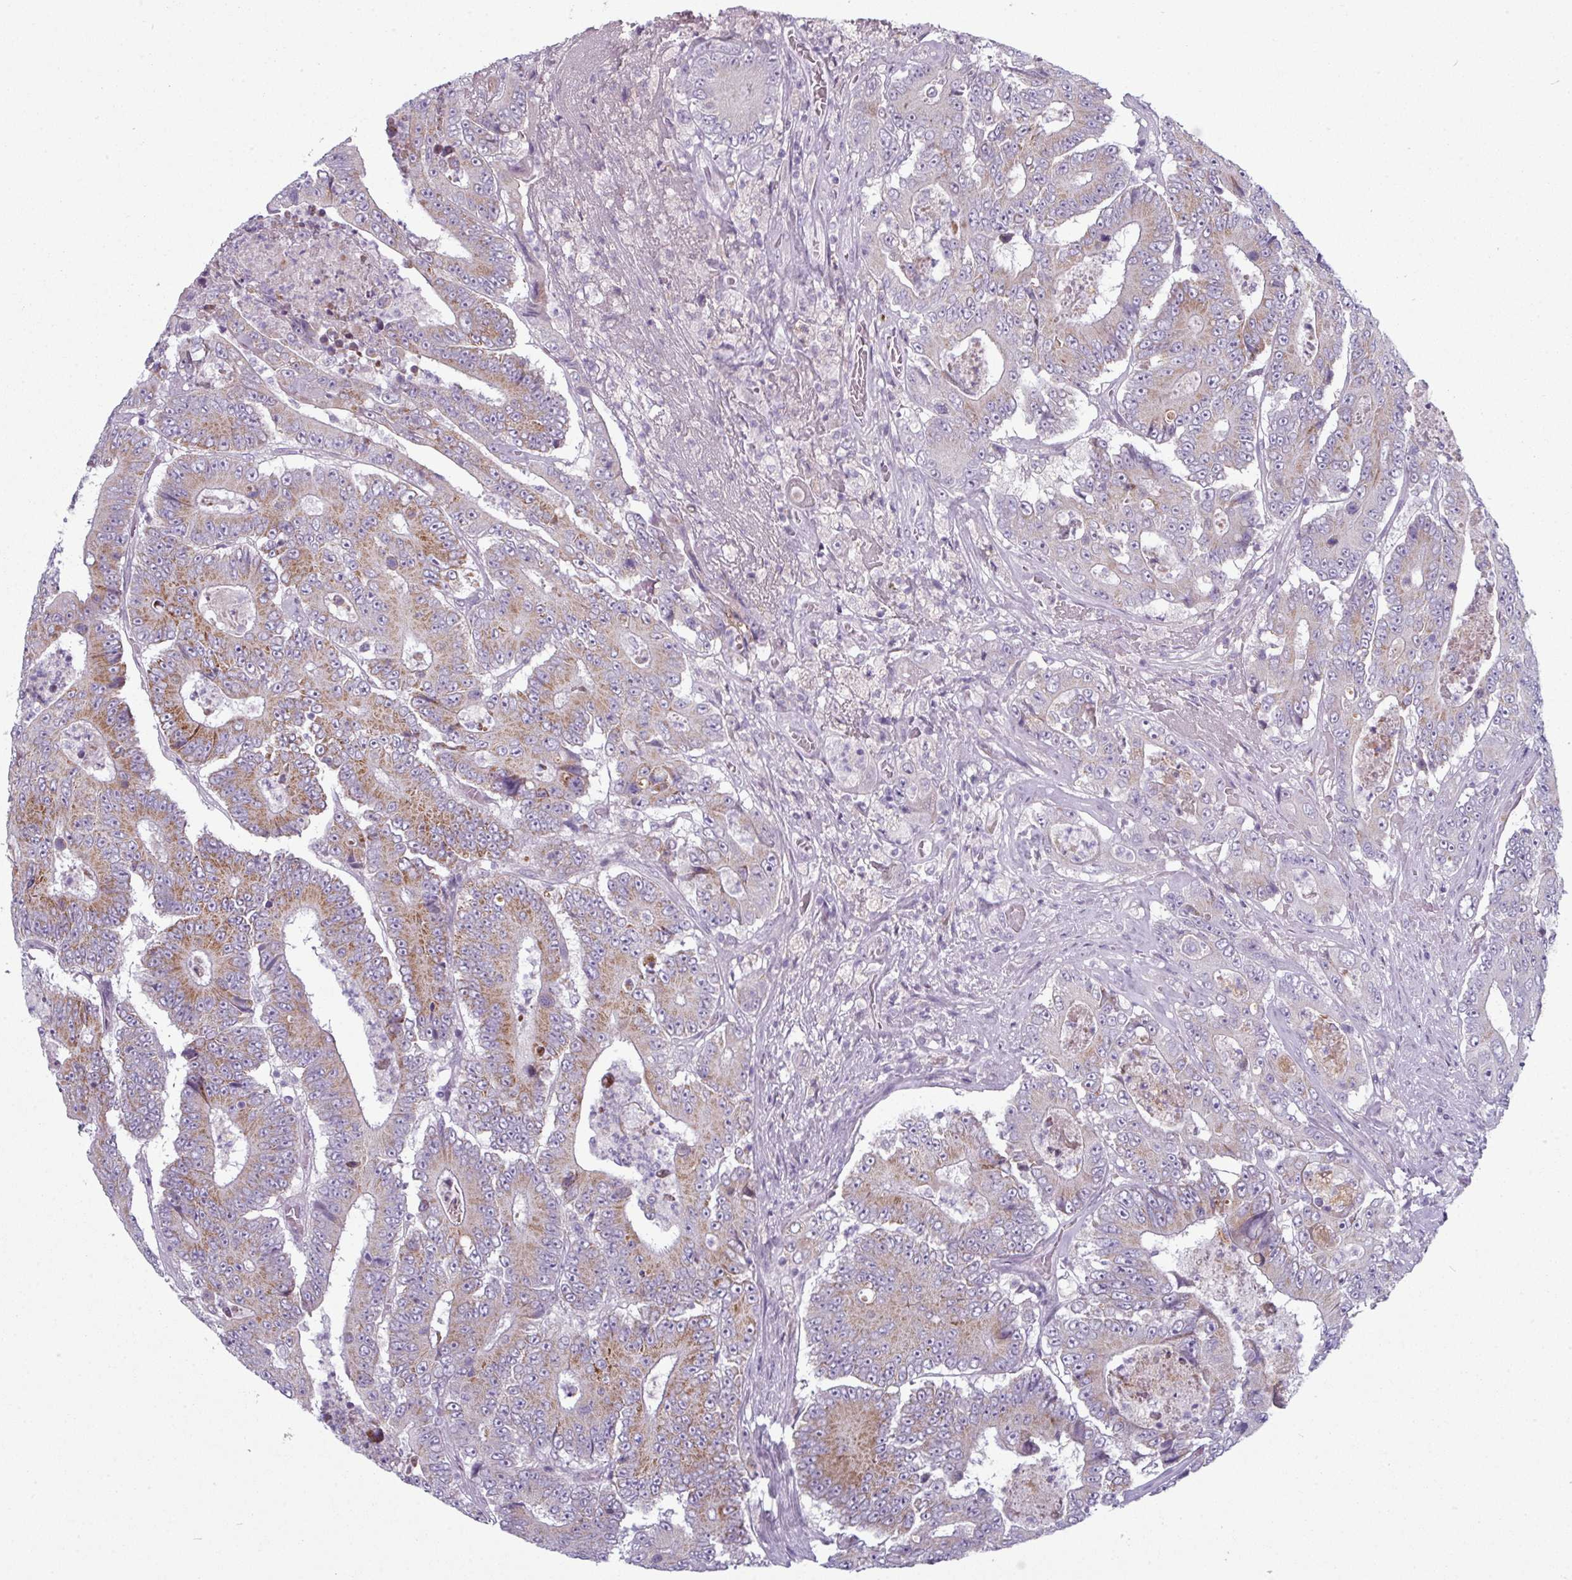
{"staining": {"intensity": "moderate", "quantity": ">75%", "location": "cytoplasmic/membranous"}, "tissue": "colorectal cancer", "cell_type": "Tumor cells", "image_type": "cancer", "snomed": [{"axis": "morphology", "description": "Adenocarcinoma, NOS"}, {"axis": "topography", "description": "Colon"}], "caption": "Protein staining by immunohistochemistry (IHC) displays moderate cytoplasmic/membranous staining in approximately >75% of tumor cells in colorectal cancer (adenocarcinoma).", "gene": "ZNF615", "patient": {"sex": "male", "age": 83}}